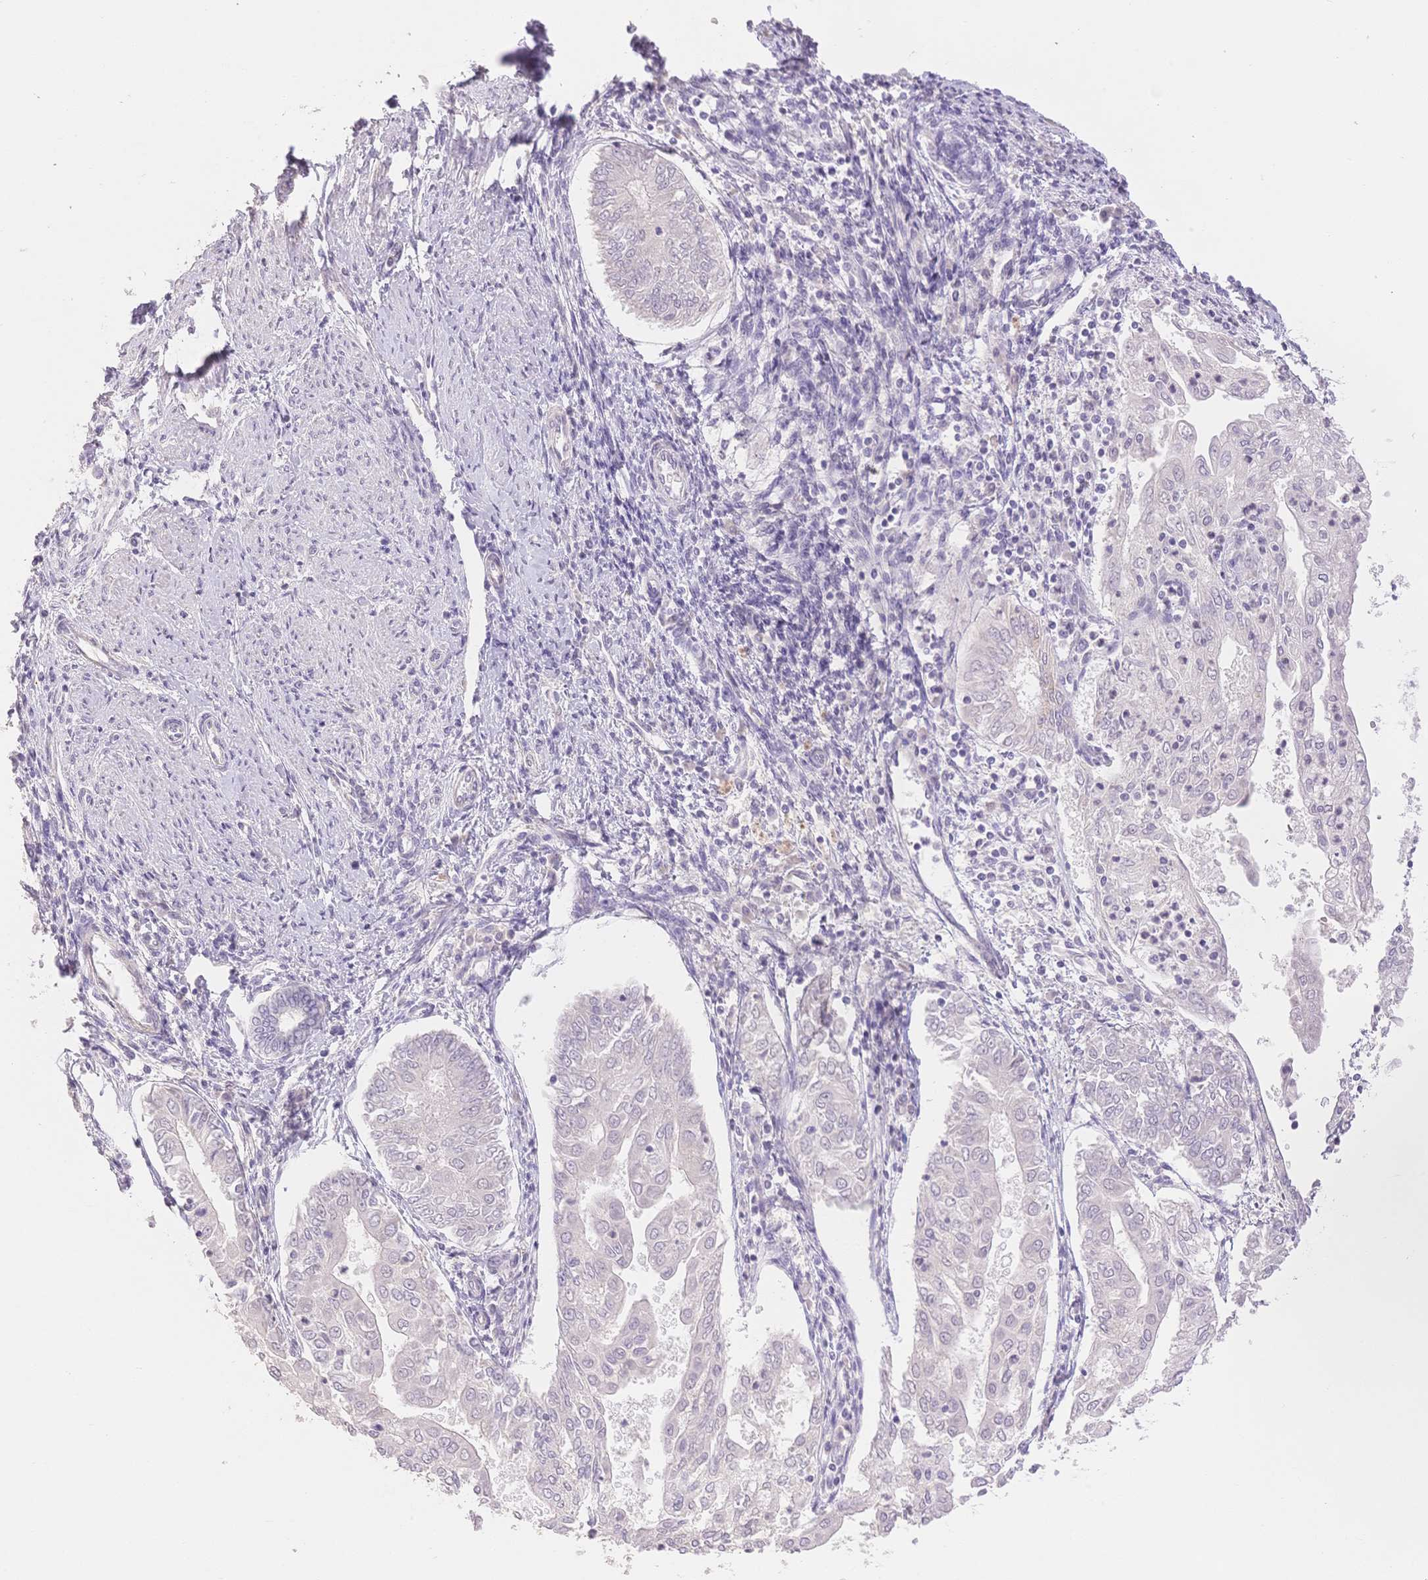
{"staining": {"intensity": "negative", "quantity": "none", "location": "none"}, "tissue": "endometrial cancer", "cell_type": "Tumor cells", "image_type": "cancer", "snomed": [{"axis": "morphology", "description": "Adenocarcinoma, NOS"}, {"axis": "topography", "description": "Endometrium"}], "caption": "Endometrial cancer stained for a protein using immunohistochemistry (IHC) shows no positivity tumor cells.", "gene": "SUV39H2", "patient": {"sex": "female", "age": 68}}